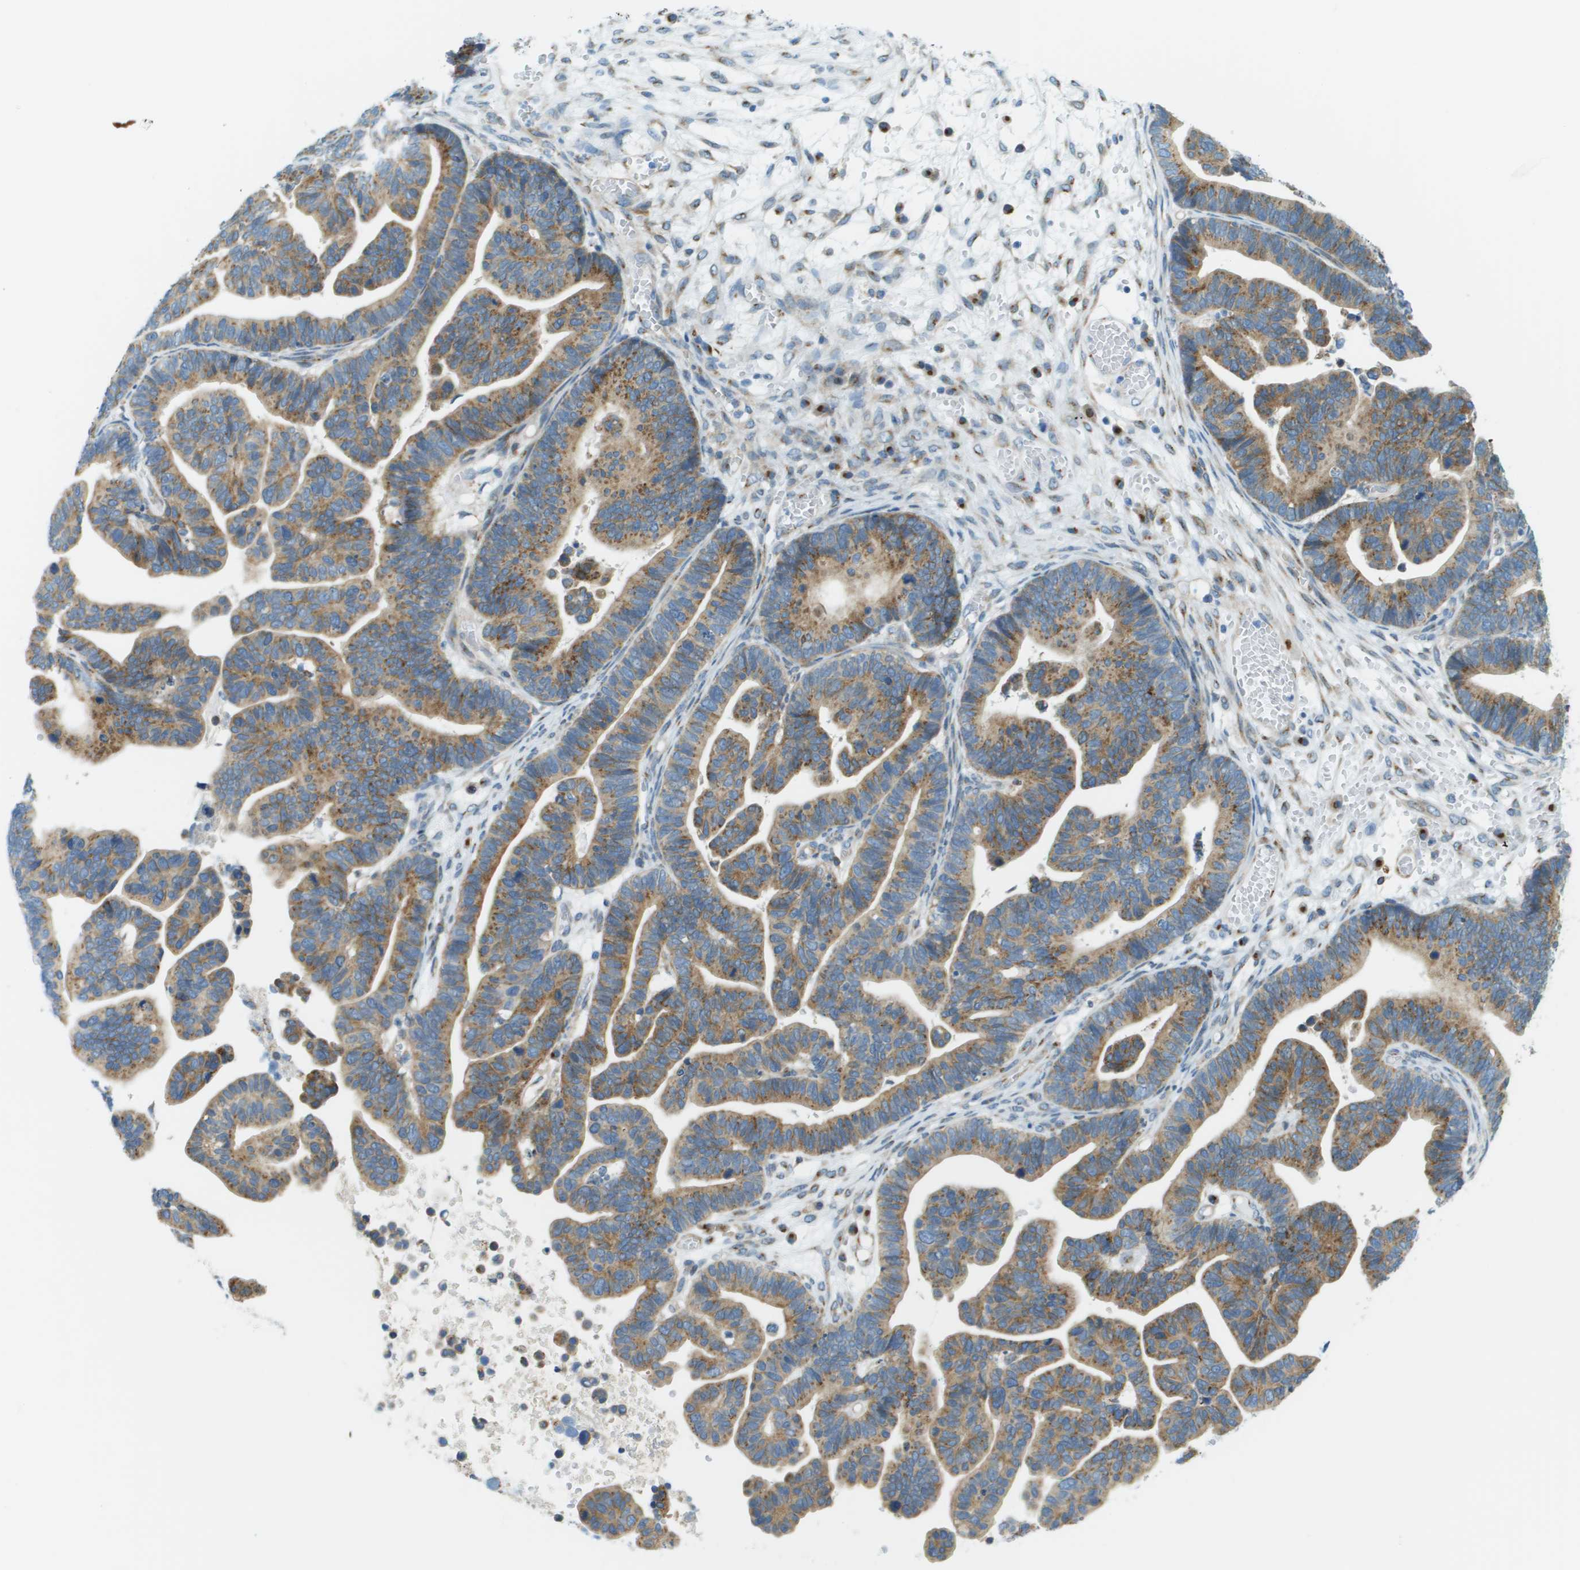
{"staining": {"intensity": "moderate", "quantity": ">75%", "location": "cytoplasmic/membranous"}, "tissue": "ovarian cancer", "cell_type": "Tumor cells", "image_type": "cancer", "snomed": [{"axis": "morphology", "description": "Cystadenocarcinoma, serous, NOS"}, {"axis": "topography", "description": "Ovary"}], "caption": "IHC micrograph of human ovarian cancer (serous cystadenocarcinoma) stained for a protein (brown), which exhibits medium levels of moderate cytoplasmic/membranous expression in about >75% of tumor cells.", "gene": "ACBD3", "patient": {"sex": "female", "age": 56}}